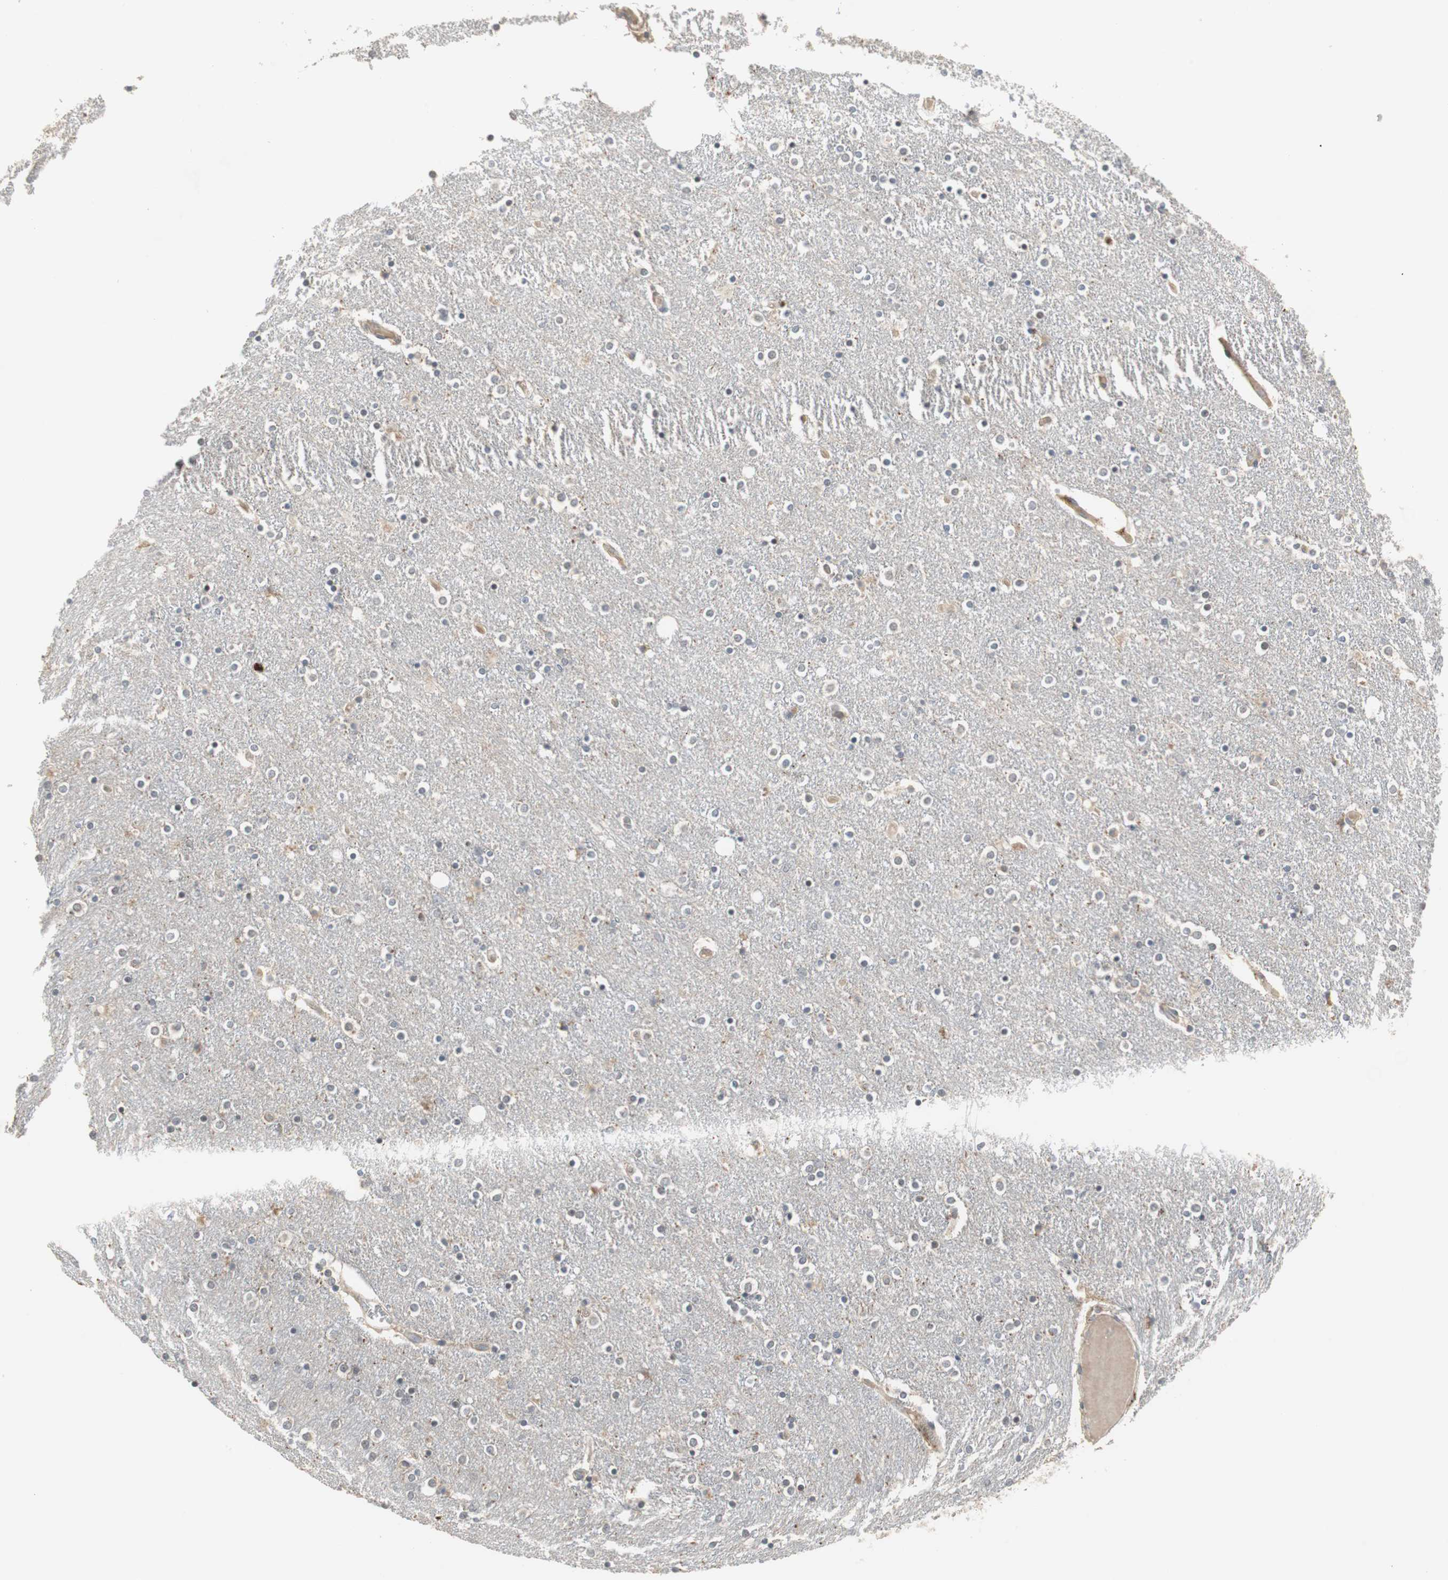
{"staining": {"intensity": "moderate", "quantity": "<25%", "location": "cytoplasmic/membranous,nuclear"}, "tissue": "caudate", "cell_type": "Glial cells", "image_type": "normal", "snomed": [{"axis": "morphology", "description": "Normal tissue, NOS"}, {"axis": "topography", "description": "Lateral ventricle wall"}], "caption": "The micrograph exhibits immunohistochemical staining of benign caudate. There is moderate cytoplasmic/membranous,nuclear expression is seen in about <25% of glial cells.", "gene": "SNX4", "patient": {"sex": "female", "age": 54}}